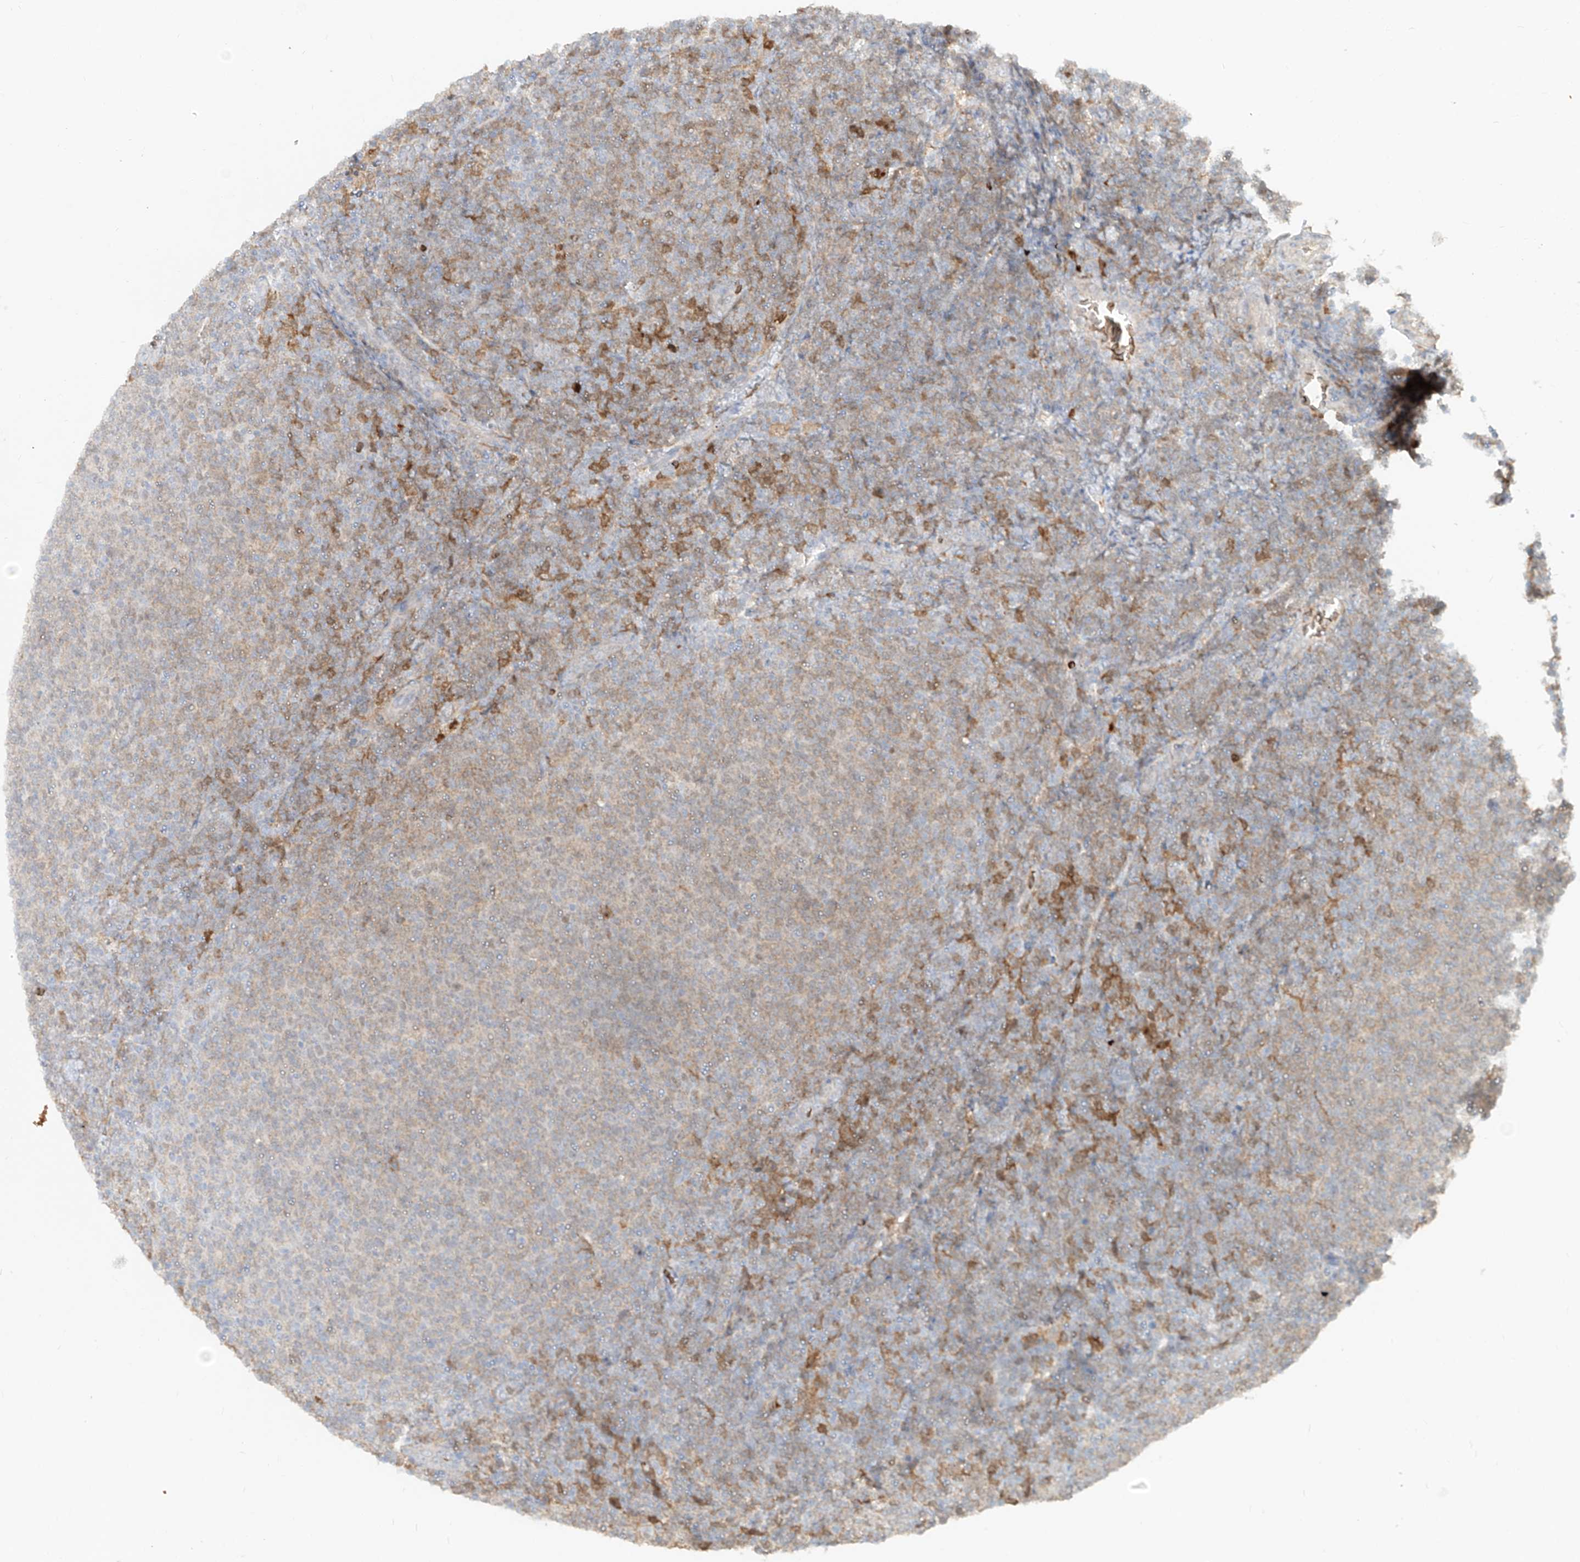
{"staining": {"intensity": "negative", "quantity": "none", "location": "none"}, "tissue": "lymphoma", "cell_type": "Tumor cells", "image_type": "cancer", "snomed": [{"axis": "morphology", "description": "Malignant lymphoma, non-Hodgkin's type, Low grade"}, {"axis": "topography", "description": "Lymph node"}], "caption": "Tumor cells show no significant expression in low-grade malignant lymphoma, non-Hodgkin's type.", "gene": "FGD2", "patient": {"sex": "male", "age": 66}}